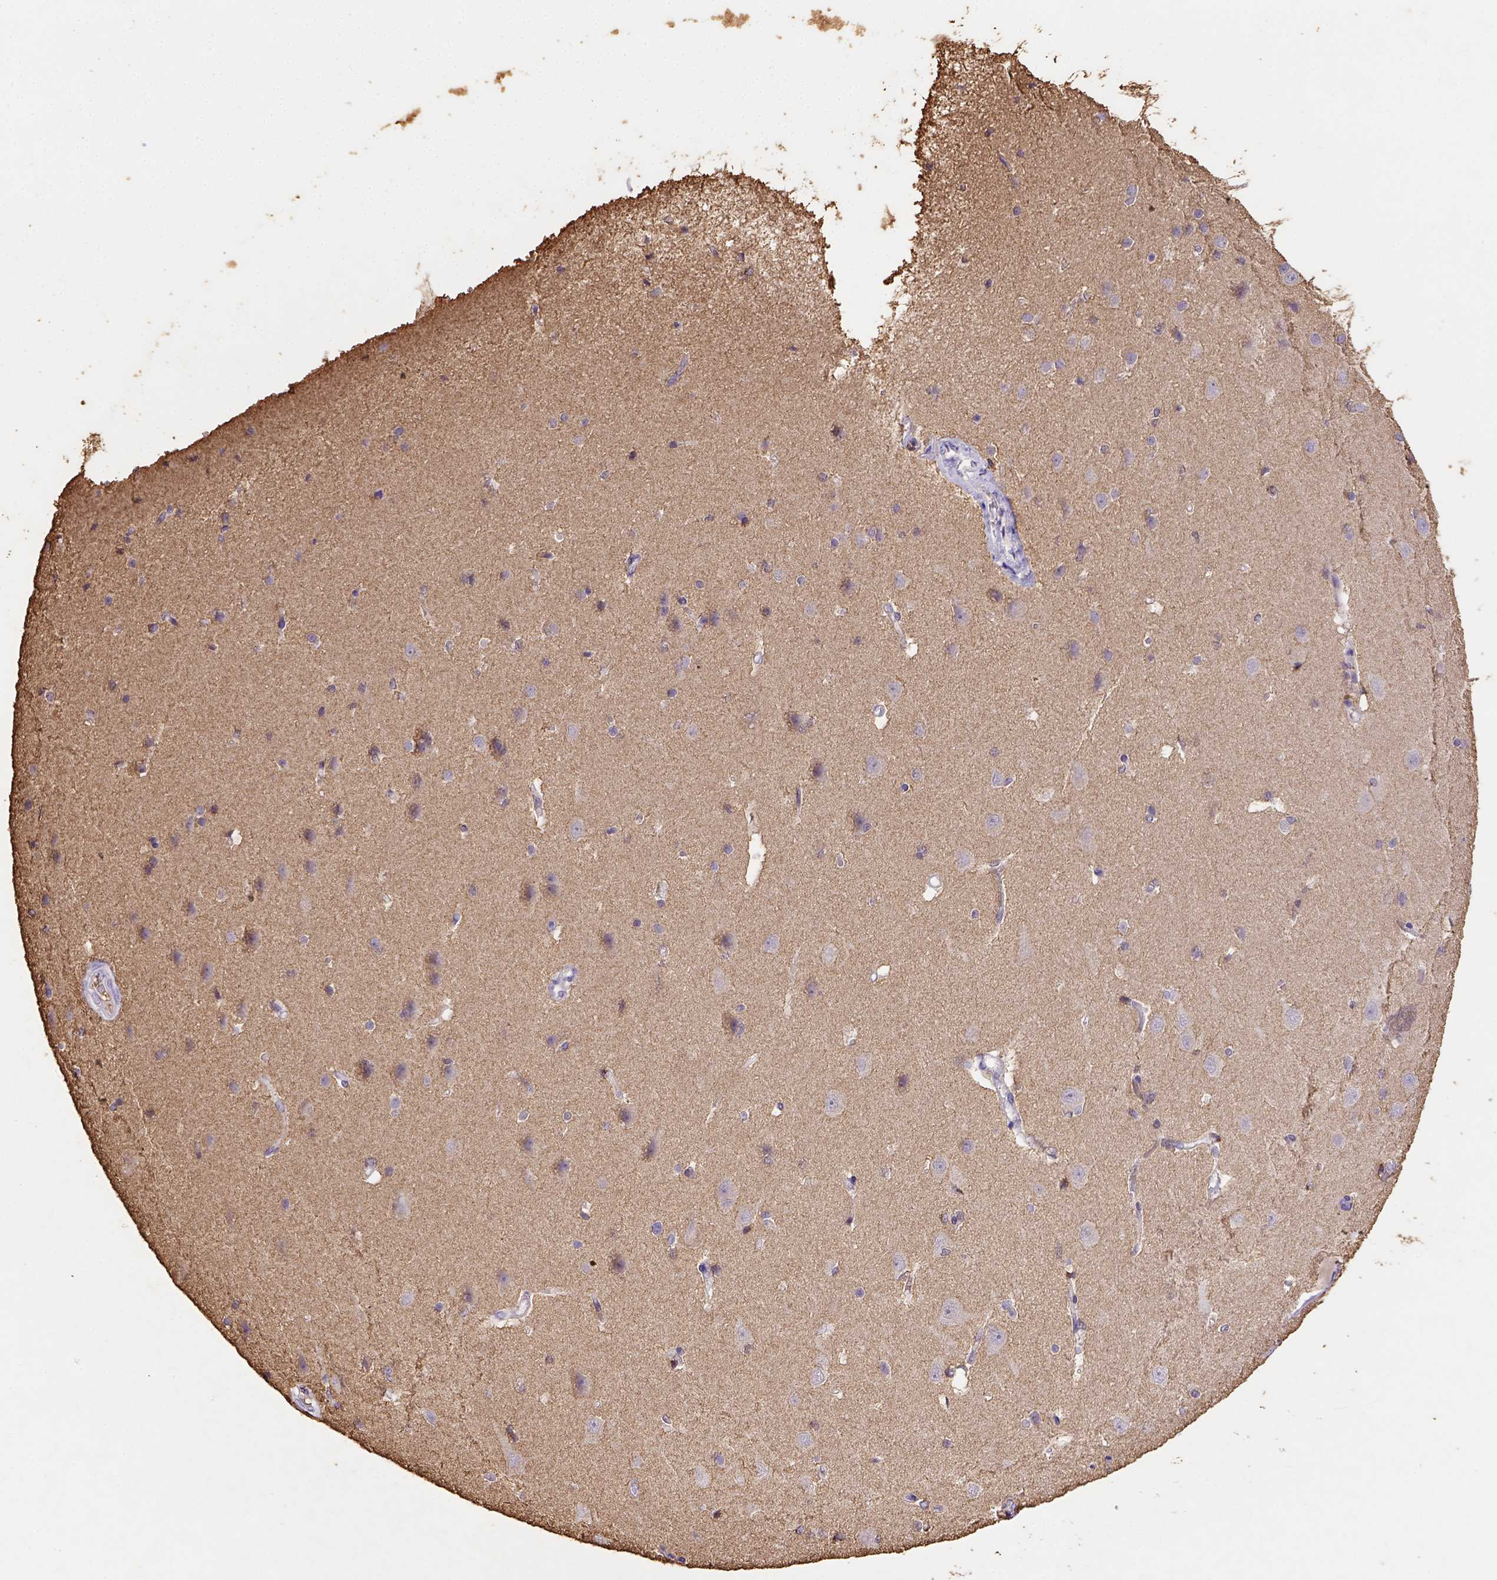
{"staining": {"intensity": "negative", "quantity": "none", "location": "none"}, "tissue": "cerebral cortex", "cell_type": "Endothelial cells", "image_type": "normal", "snomed": [{"axis": "morphology", "description": "Normal tissue, NOS"}, {"axis": "topography", "description": "Cerebral cortex"}], "caption": "This is an IHC image of unremarkable human cerebral cortex. There is no positivity in endothelial cells.", "gene": "B3GAT1", "patient": {"sex": "male", "age": 37}}